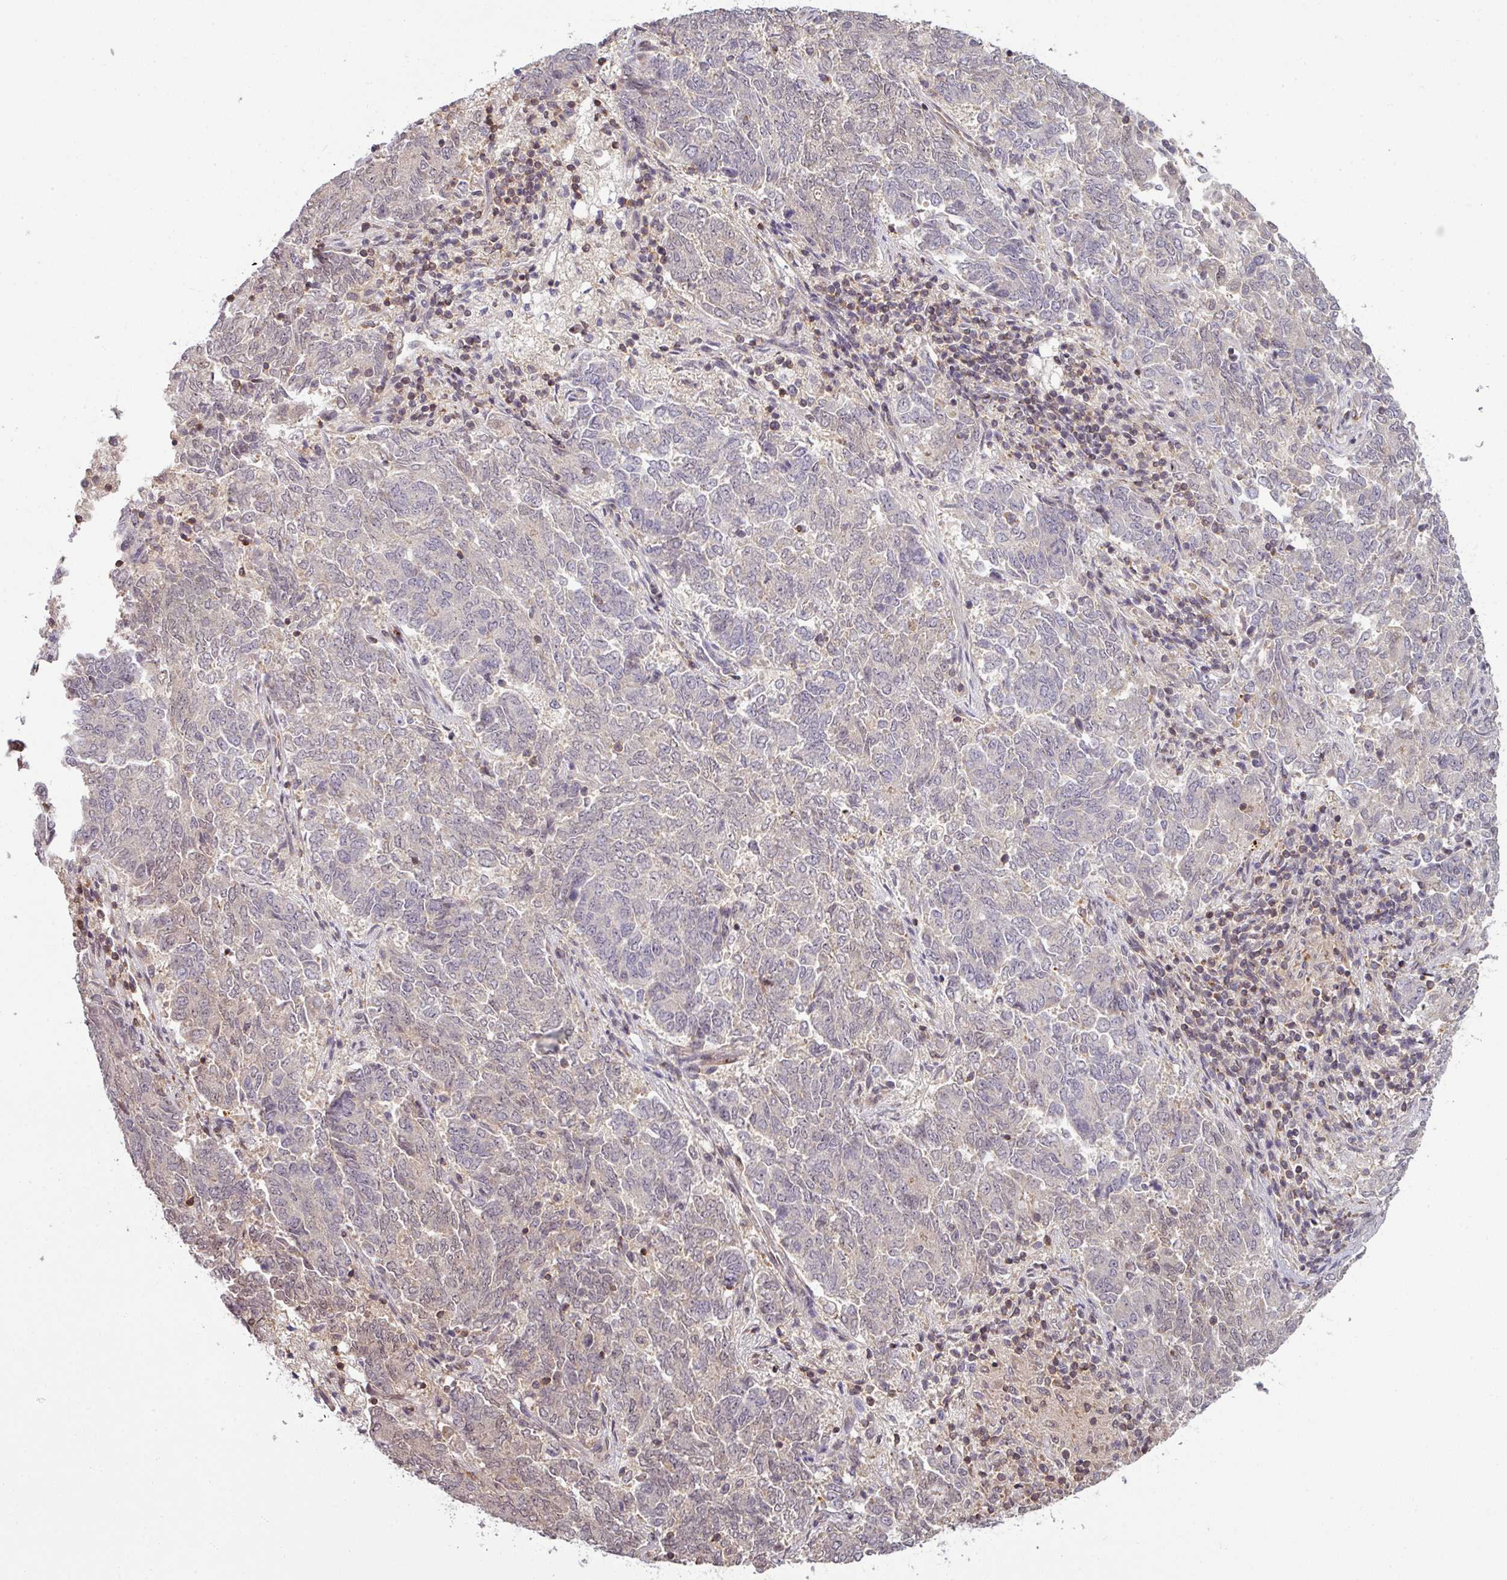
{"staining": {"intensity": "weak", "quantity": "<25%", "location": "nuclear"}, "tissue": "endometrial cancer", "cell_type": "Tumor cells", "image_type": "cancer", "snomed": [{"axis": "morphology", "description": "Adenocarcinoma, NOS"}, {"axis": "topography", "description": "Endometrium"}], "caption": "DAB (3,3'-diaminobenzidine) immunohistochemical staining of endometrial adenocarcinoma displays no significant positivity in tumor cells.", "gene": "TUSC3", "patient": {"sex": "female", "age": 80}}